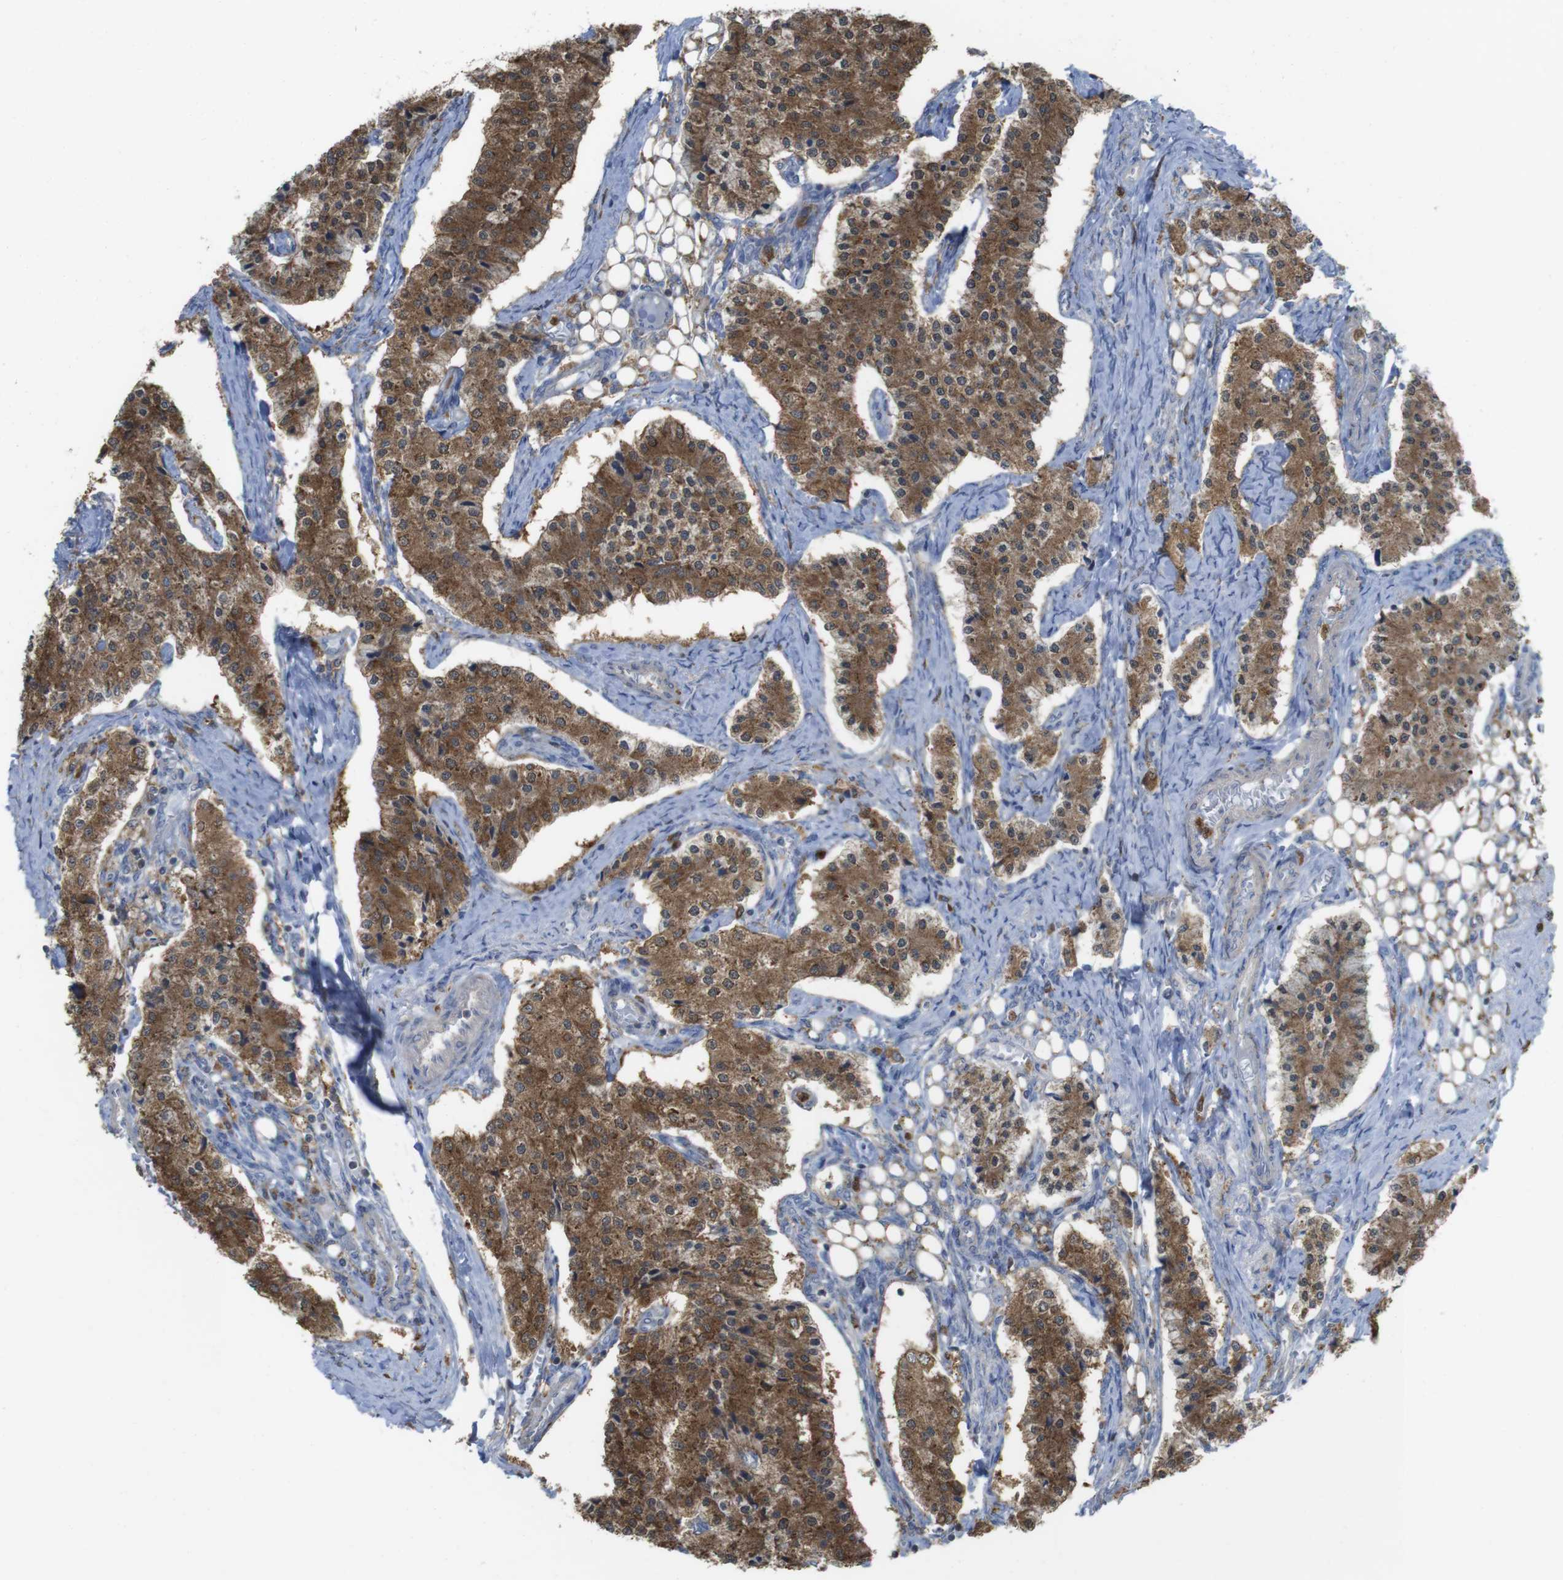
{"staining": {"intensity": "moderate", "quantity": ">75%", "location": "cytoplasmic/membranous"}, "tissue": "carcinoid", "cell_type": "Tumor cells", "image_type": "cancer", "snomed": [{"axis": "morphology", "description": "Carcinoid, malignant, NOS"}, {"axis": "topography", "description": "Colon"}], "caption": "Immunohistochemical staining of malignant carcinoid demonstrates medium levels of moderate cytoplasmic/membranous protein expression in approximately >75% of tumor cells. Nuclei are stained in blue.", "gene": "PRKCD", "patient": {"sex": "female", "age": 52}}